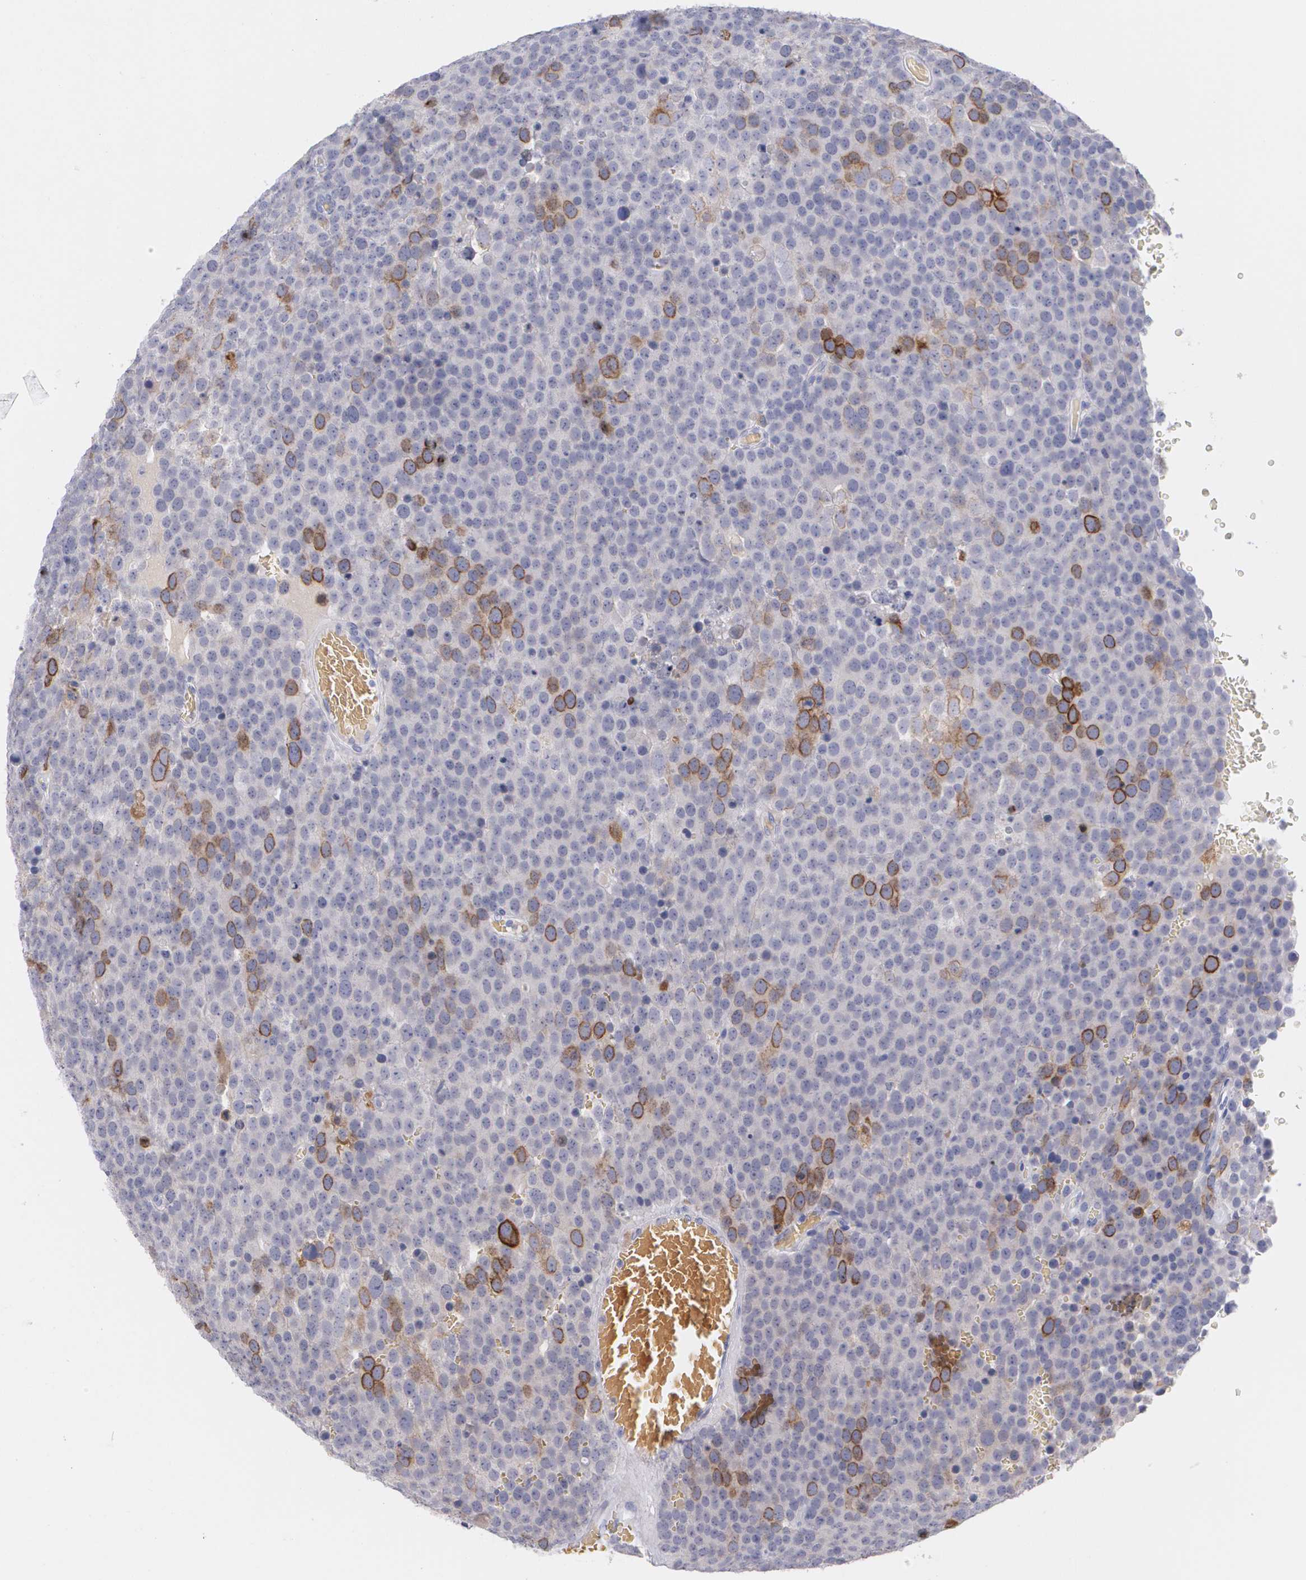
{"staining": {"intensity": "moderate", "quantity": "<25%", "location": "cytoplasmic/membranous"}, "tissue": "testis cancer", "cell_type": "Tumor cells", "image_type": "cancer", "snomed": [{"axis": "morphology", "description": "Seminoma, NOS"}, {"axis": "topography", "description": "Testis"}], "caption": "A brown stain highlights moderate cytoplasmic/membranous staining of a protein in human testis cancer tumor cells.", "gene": "HMMR", "patient": {"sex": "male", "age": 71}}